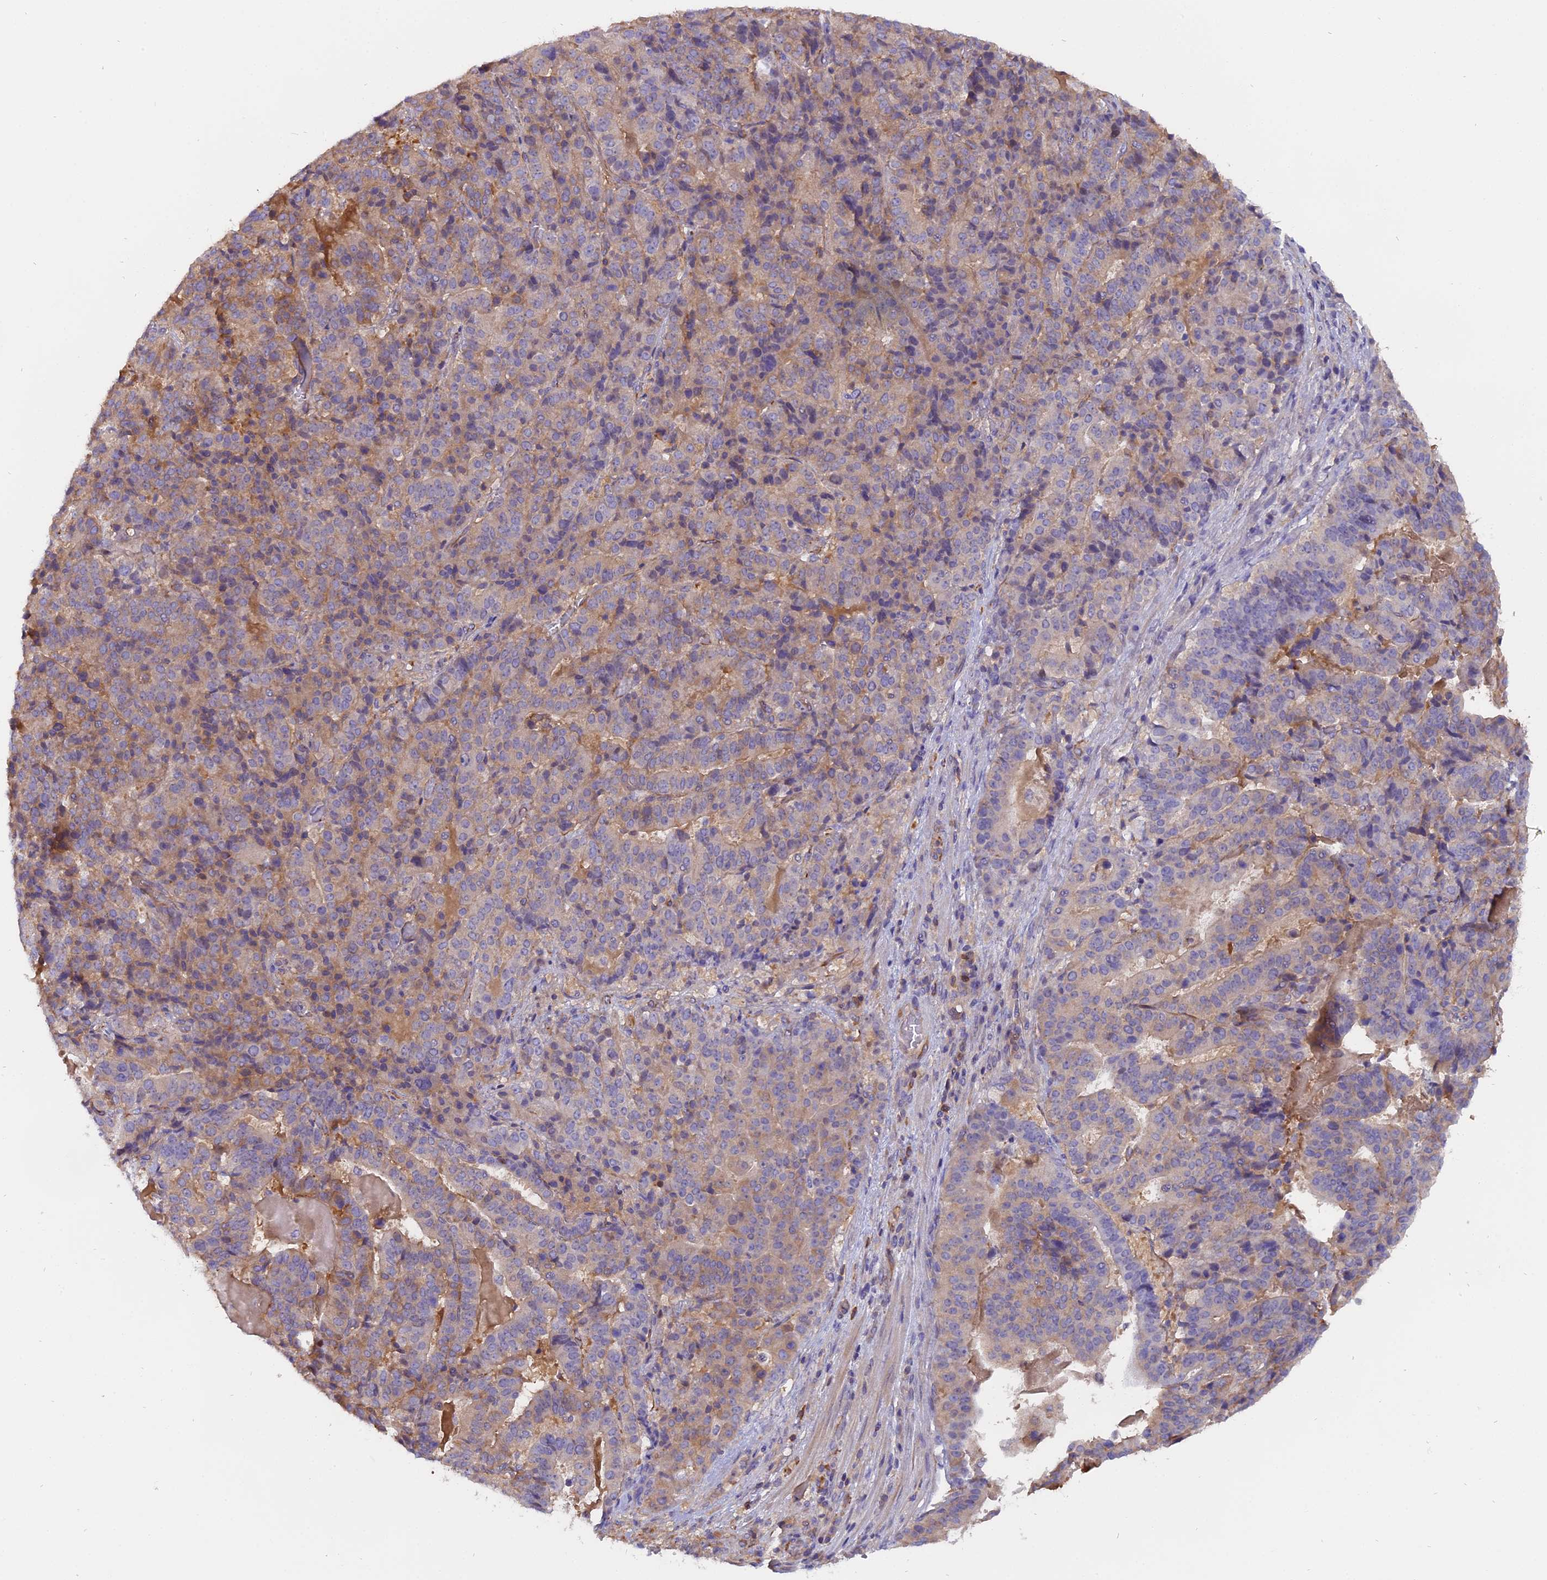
{"staining": {"intensity": "weak", "quantity": "<25%", "location": "cytoplasmic/membranous"}, "tissue": "stomach cancer", "cell_type": "Tumor cells", "image_type": "cancer", "snomed": [{"axis": "morphology", "description": "Adenocarcinoma, NOS"}, {"axis": "topography", "description": "Stomach"}], "caption": "Stomach cancer was stained to show a protein in brown. There is no significant staining in tumor cells.", "gene": "FAM118B", "patient": {"sex": "male", "age": 48}}